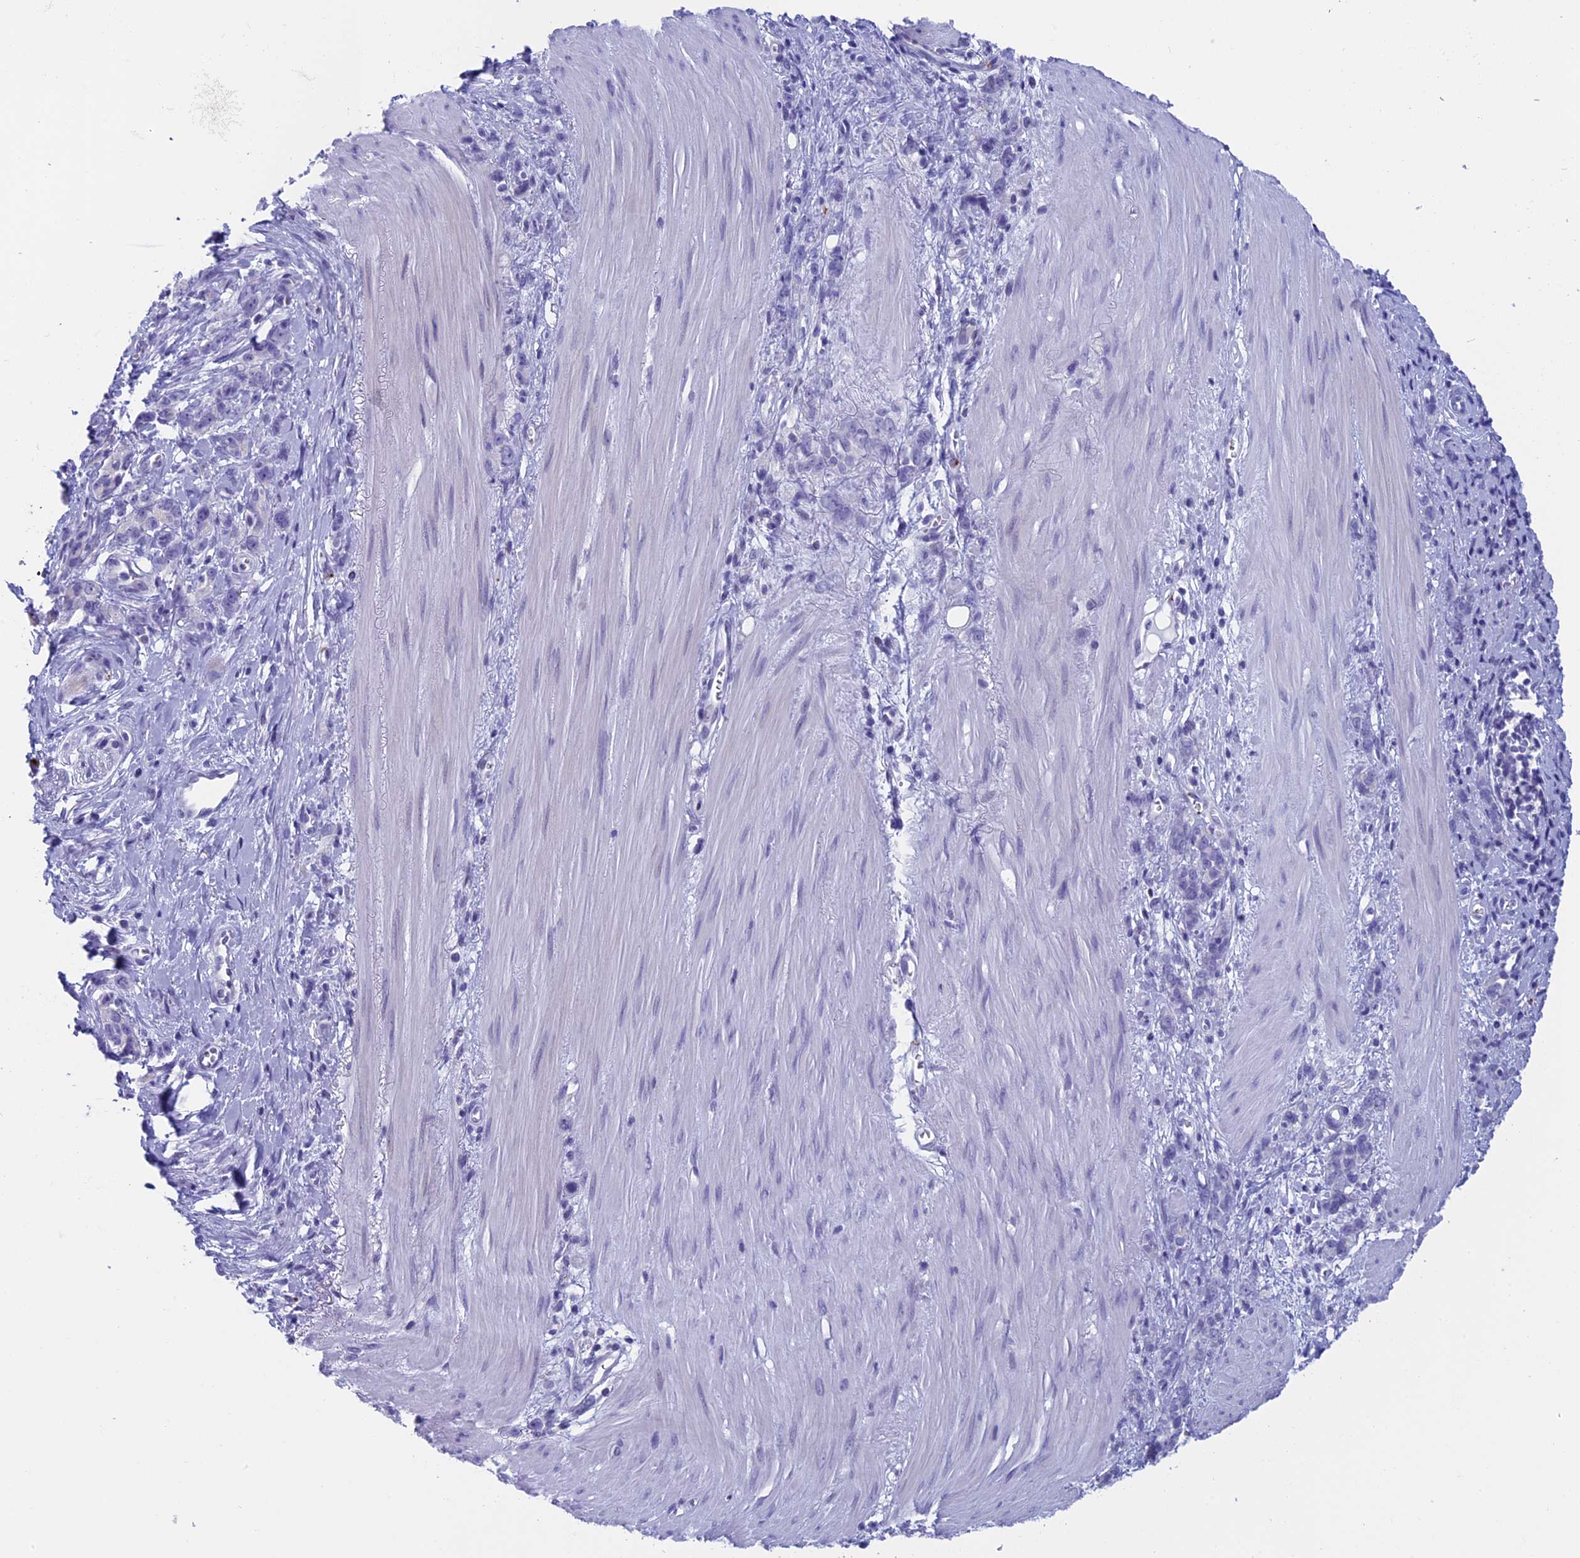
{"staining": {"intensity": "negative", "quantity": "none", "location": "none"}, "tissue": "stomach cancer", "cell_type": "Tumor cells", "image_type": "cancer", "snomed": [{"axis": "morphology", "description": "Adenocarcinoma, NOS"}, {"axis": "topography", "description": "Stomach"}], "caption": "Tumor cells show no significant positivity in stomach adenocarcinoma.", "gene": "AIFM2", "patient": {"sex": "female", "age": 76}}